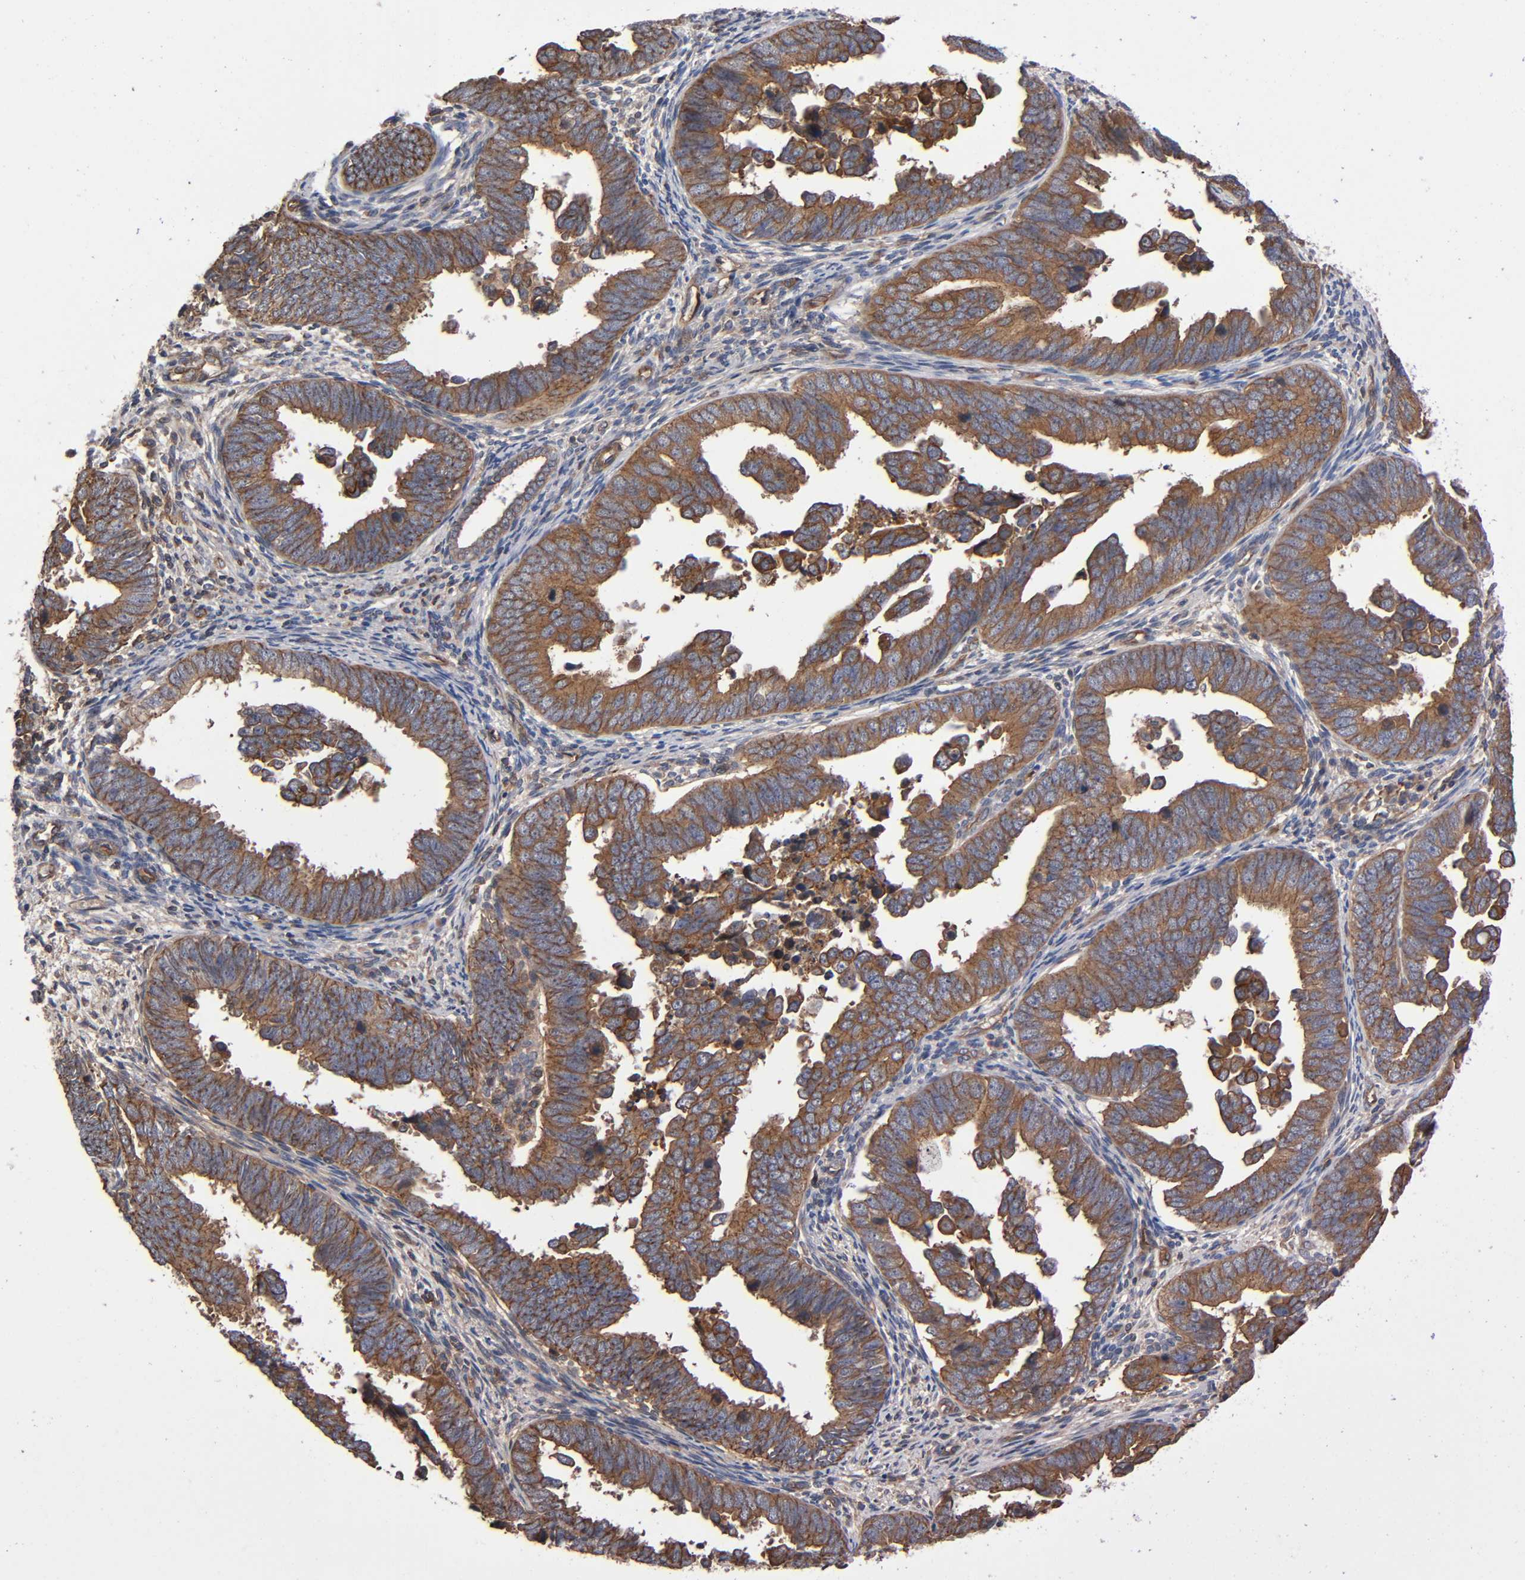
{"staining": {"intensity": "strong", "quantity": ">75%", "location": "cytoplasmic/membranous"}, "tissue": "endometrial cancer", "cell_type": "Tumor cells", "image_type": "cancer", "snomed": [{"axis": "morphology", "description": "Adenocarcinoma, NOS"}, {"axis": "topography", "description": "Endometrium"}], "caption": "Tumor cells reveal high levels of strong cytoplasmic/membranous positivity in about >75% of cells in endometrial cancer.", "gene": "LAMTOR2", "patient": {"sex": "female", "age": 75}}